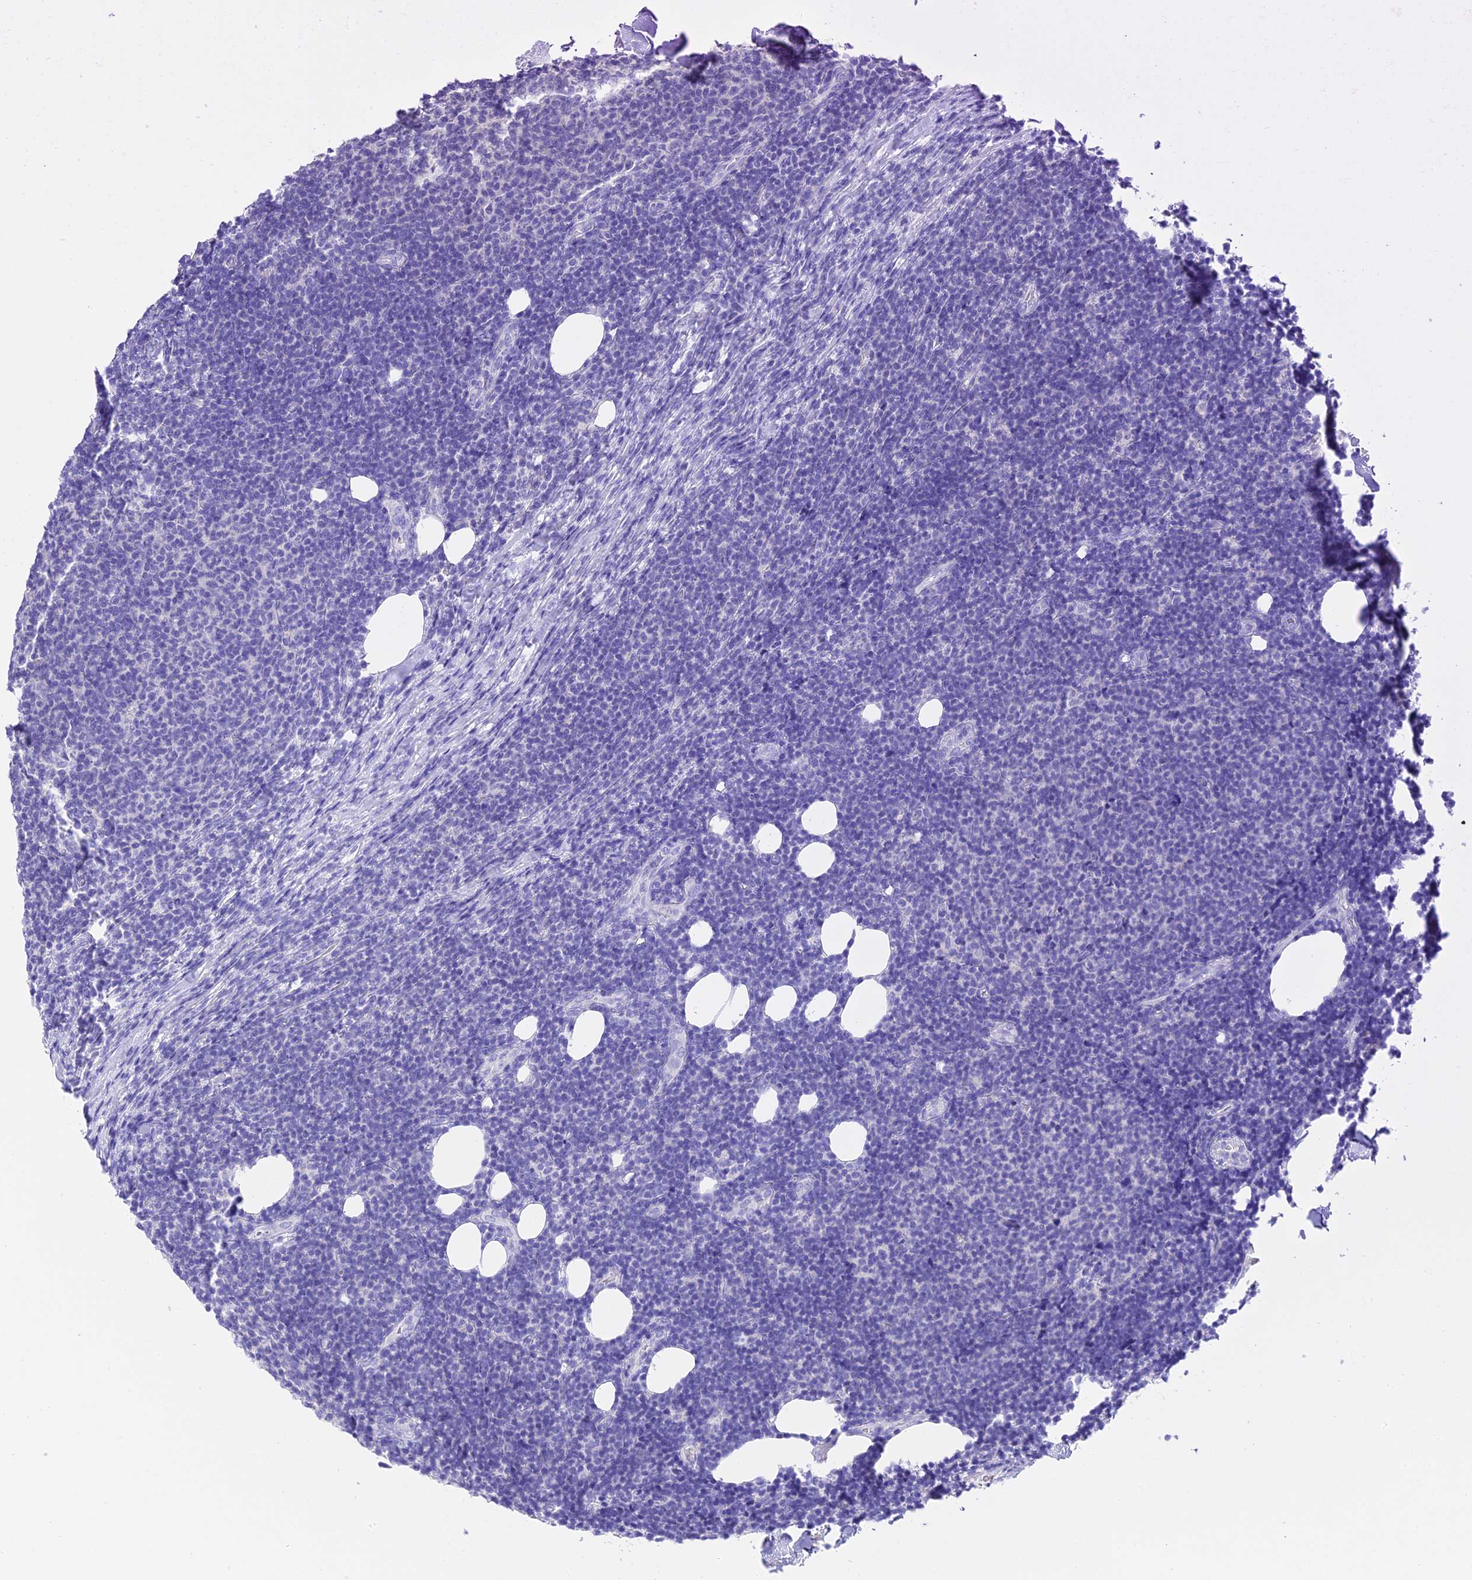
{"staining": {"intensity": "negative", "quantity": "none", "location": "none"}, "tissue": "lymphoma", "cell_type": "Tumor cells", "image_type": "cancer", "snomed": [{"axis": "morphology", "description": "Malignant lymphoma, non-Hodgkin's type, Low grade"}, {"axis": "topography", "description": "Lymph node"}], "caption": "Tumor cells are negative for brown protein staining in lymphoma.", "gene": "C12orf29", "patient": {"sex": "male", "age": 66}}